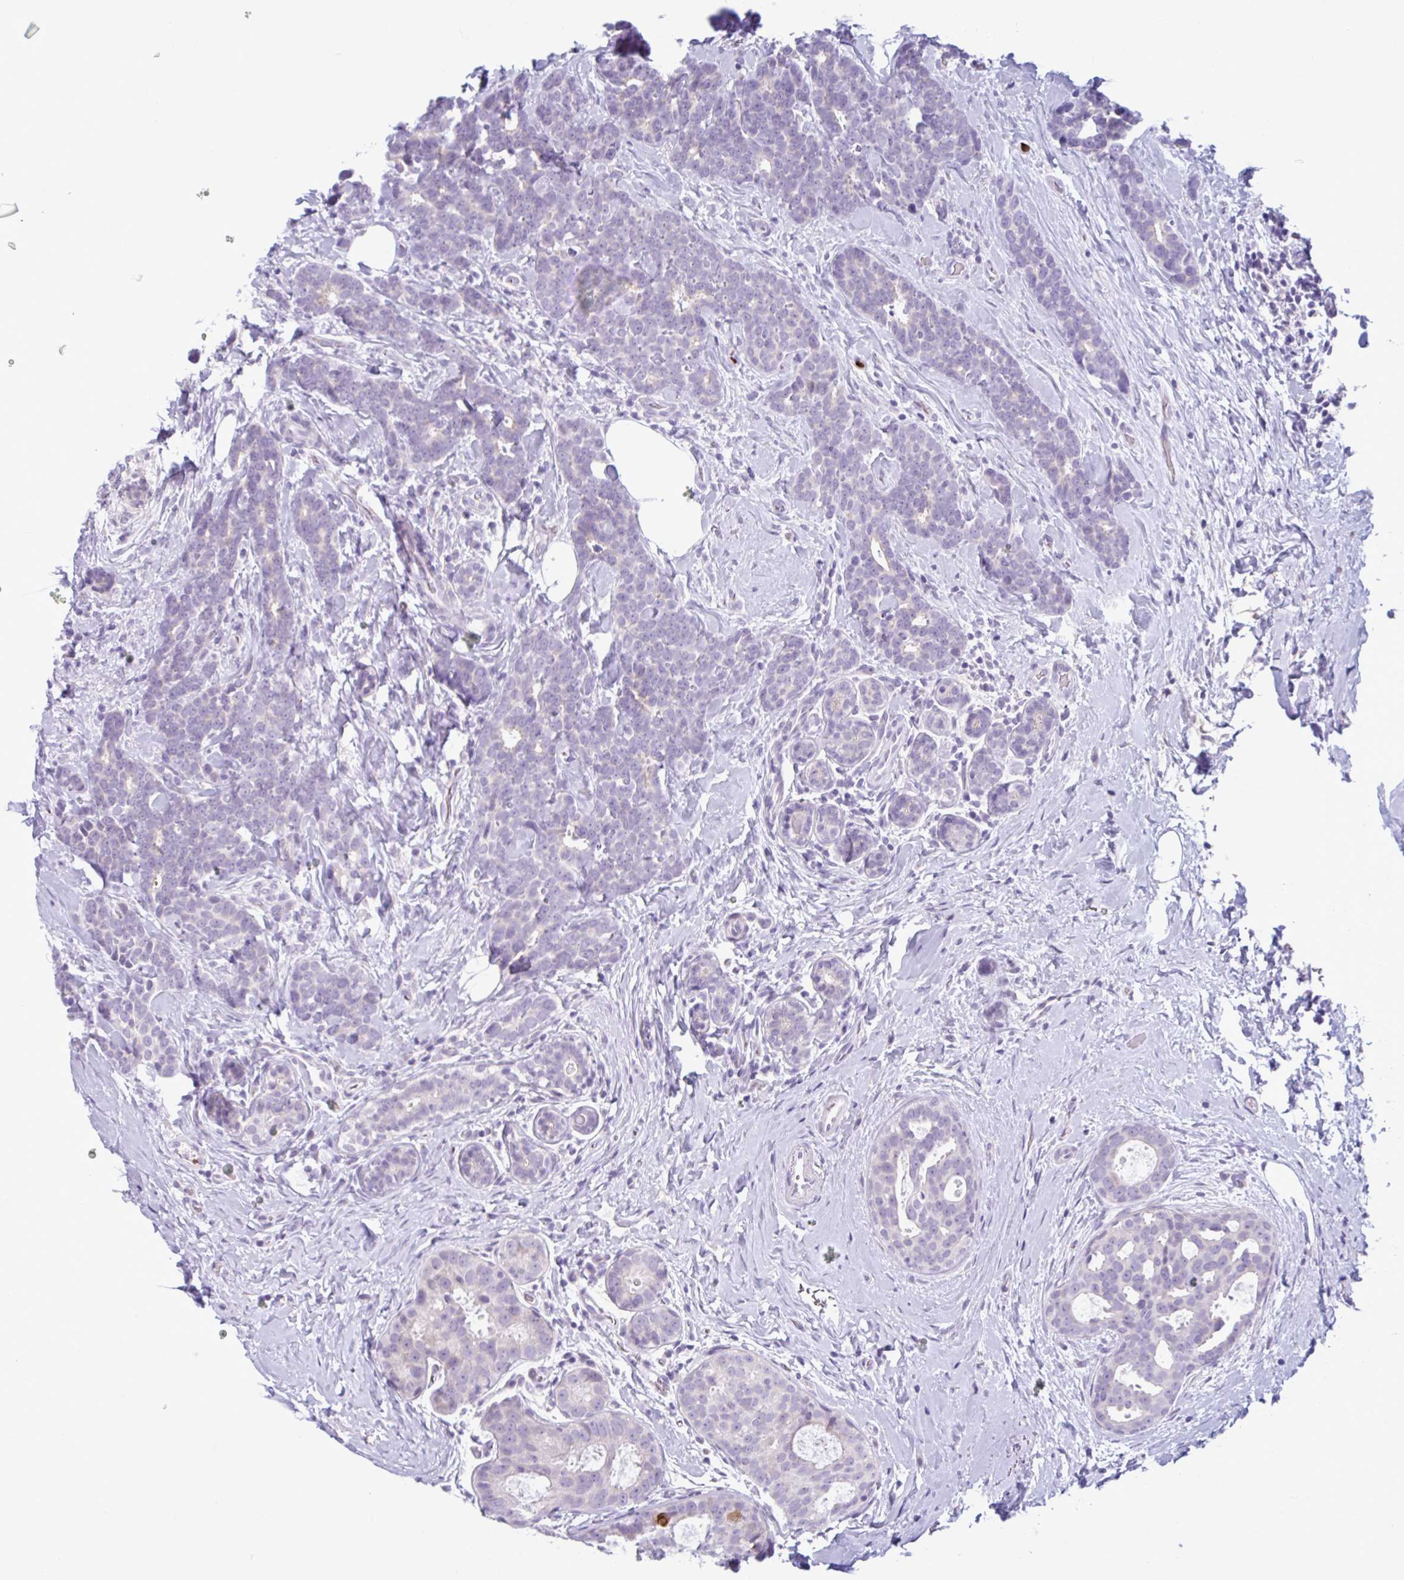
{"staining": {"intensity": "negative", "quantity": "none", "location": "none"}, "tissue": "breast cancer", "cell_type": "Tumor cells", "image_type": "cancer", "snomed": [{"axis": "morphology", "description": "Duct carcinoma"}, {"axis": "topography", "description": "Breast"}], "caption": "IHC photomicrograph of human breast cancer stained for a protein (brown), which exhibits no expression in tumor cells.", "gene": "CEP120", "patient": {"sex": "female", "age": 71}}